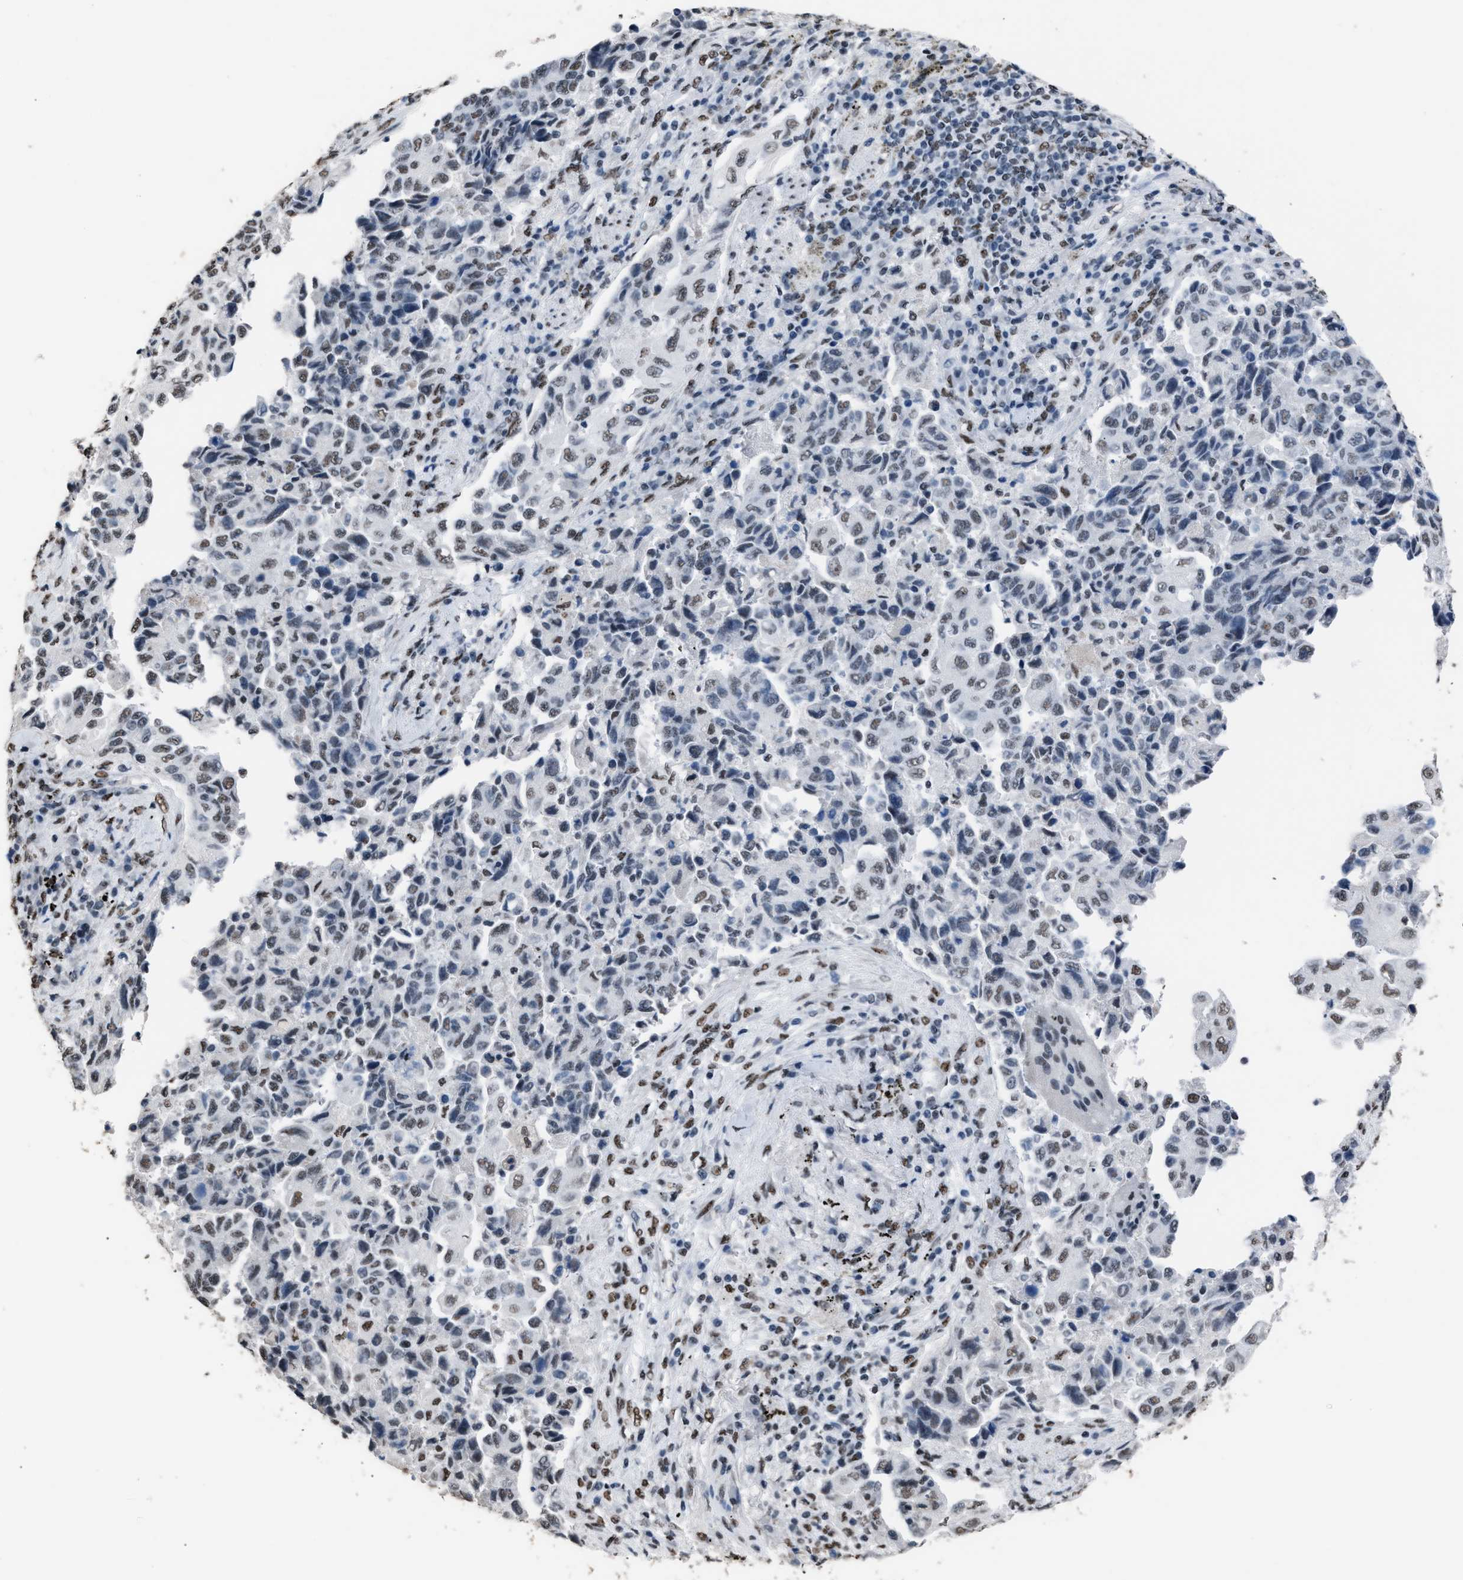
{"staining": {"intensity": "weak", "quantity": "<25%", "location": "nuclear"}, "tissue": "lung cancer", "cell_type": "Tumor cells", "image_type": "cancer", "snomed": [{"axis": "morphology", "description": "Adenocarcinoma, NOS"}, {"axis": "topography", "description": "Lung"}], "caption": "Immunohistochemistry (IHC) photomicrograph of human lung adenocarcinoma stained for a protein (brown), which reveals no expression in tumor cells.", "gene": "CCAR2", "patient": {"sex": "female", "age": 51}}